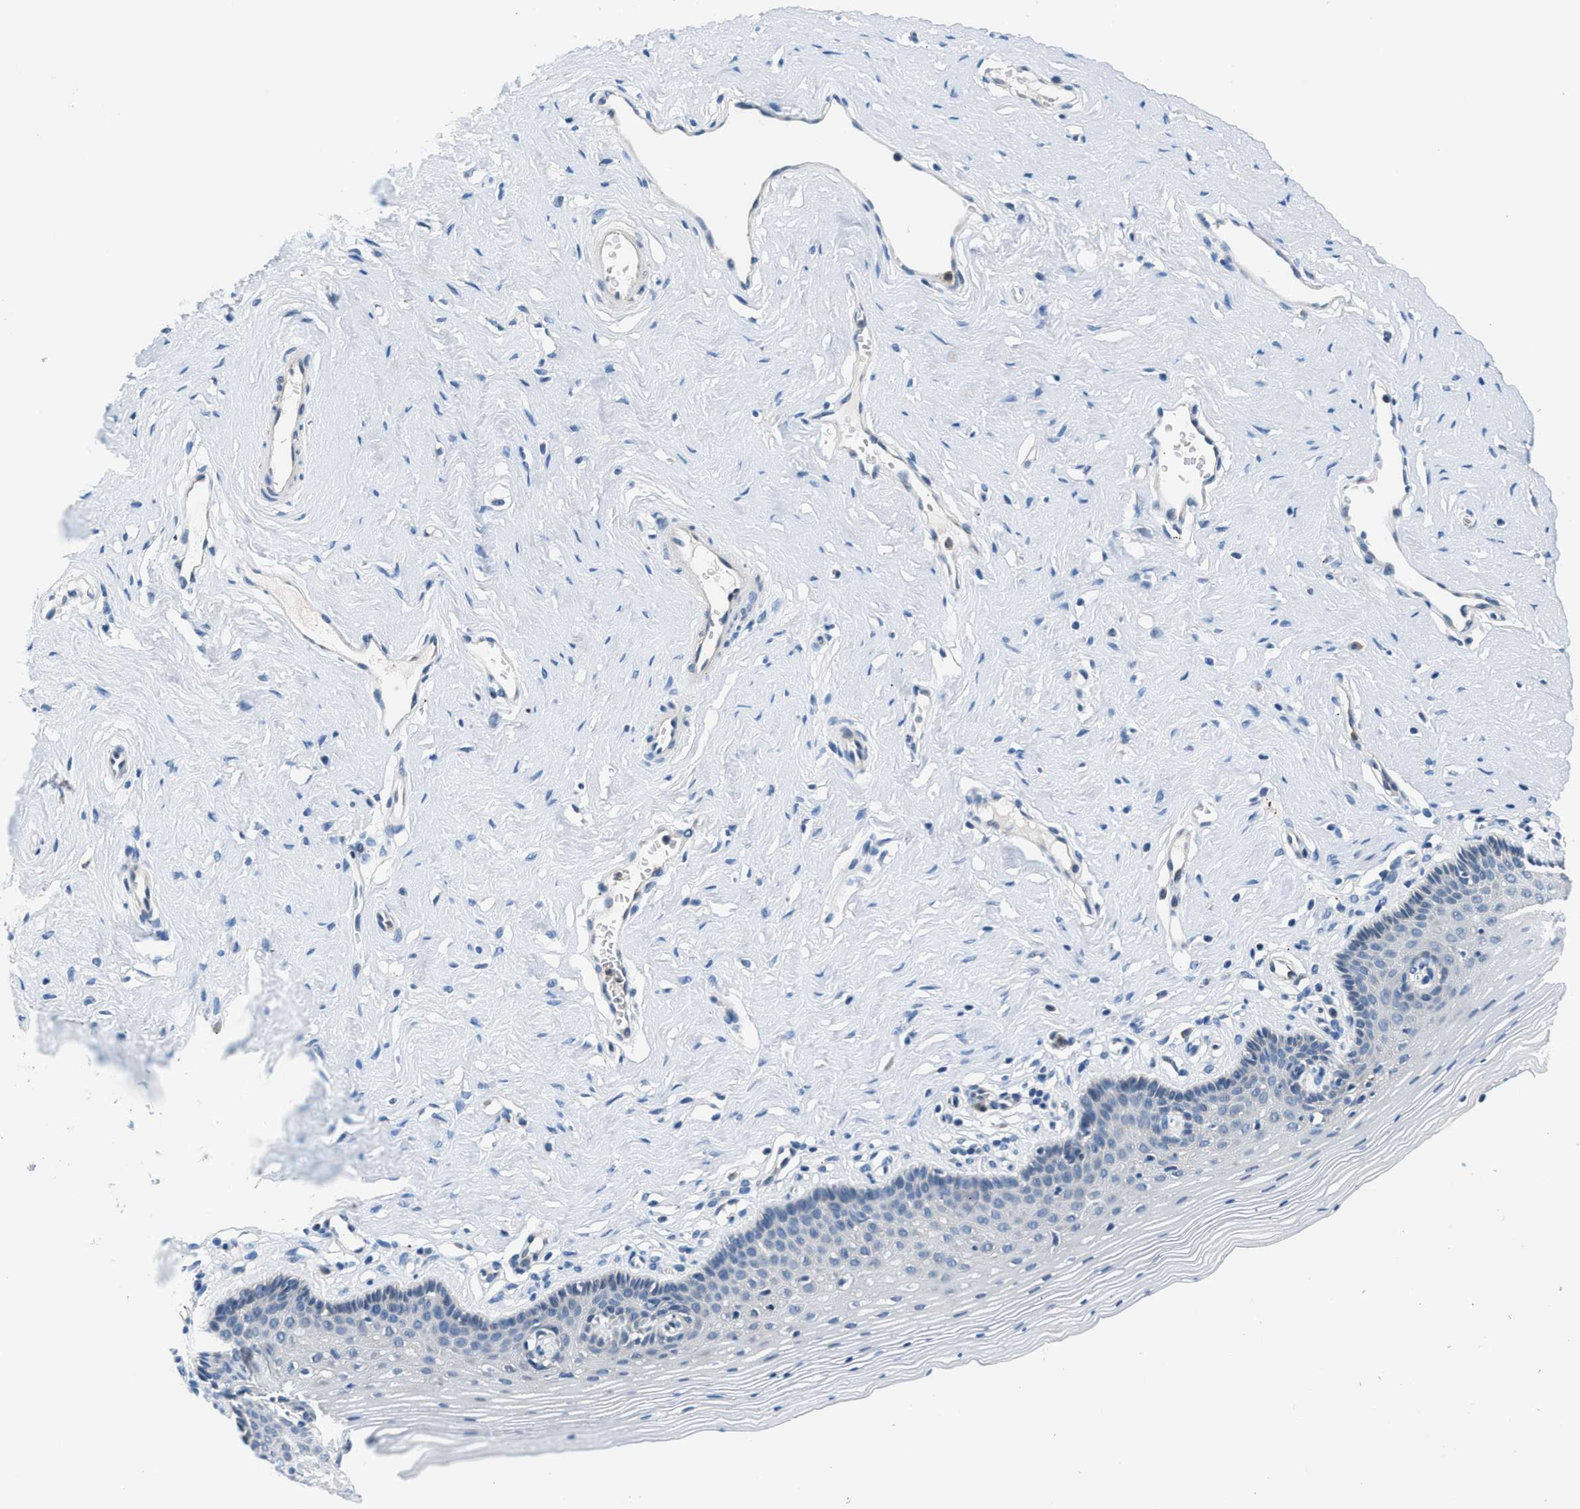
{"staining": {"intensity": "negative", "quantity": "none", "location": "none"}, "tissue": "vagina", "cell_type": "Squamous epithelial cells", "image_type": "normal", "snomed": [{"axis": "morphology", "description": "Normal tissue, NOS"}, {"axis": "topography", "description": "Vagina"}], "caption": "The photomicrograph reveals no staining of squamous epithelial cells in unremarkable vagina.", "gene": "ADGRE3", "patient": {"sex": "female", "age": 32}}